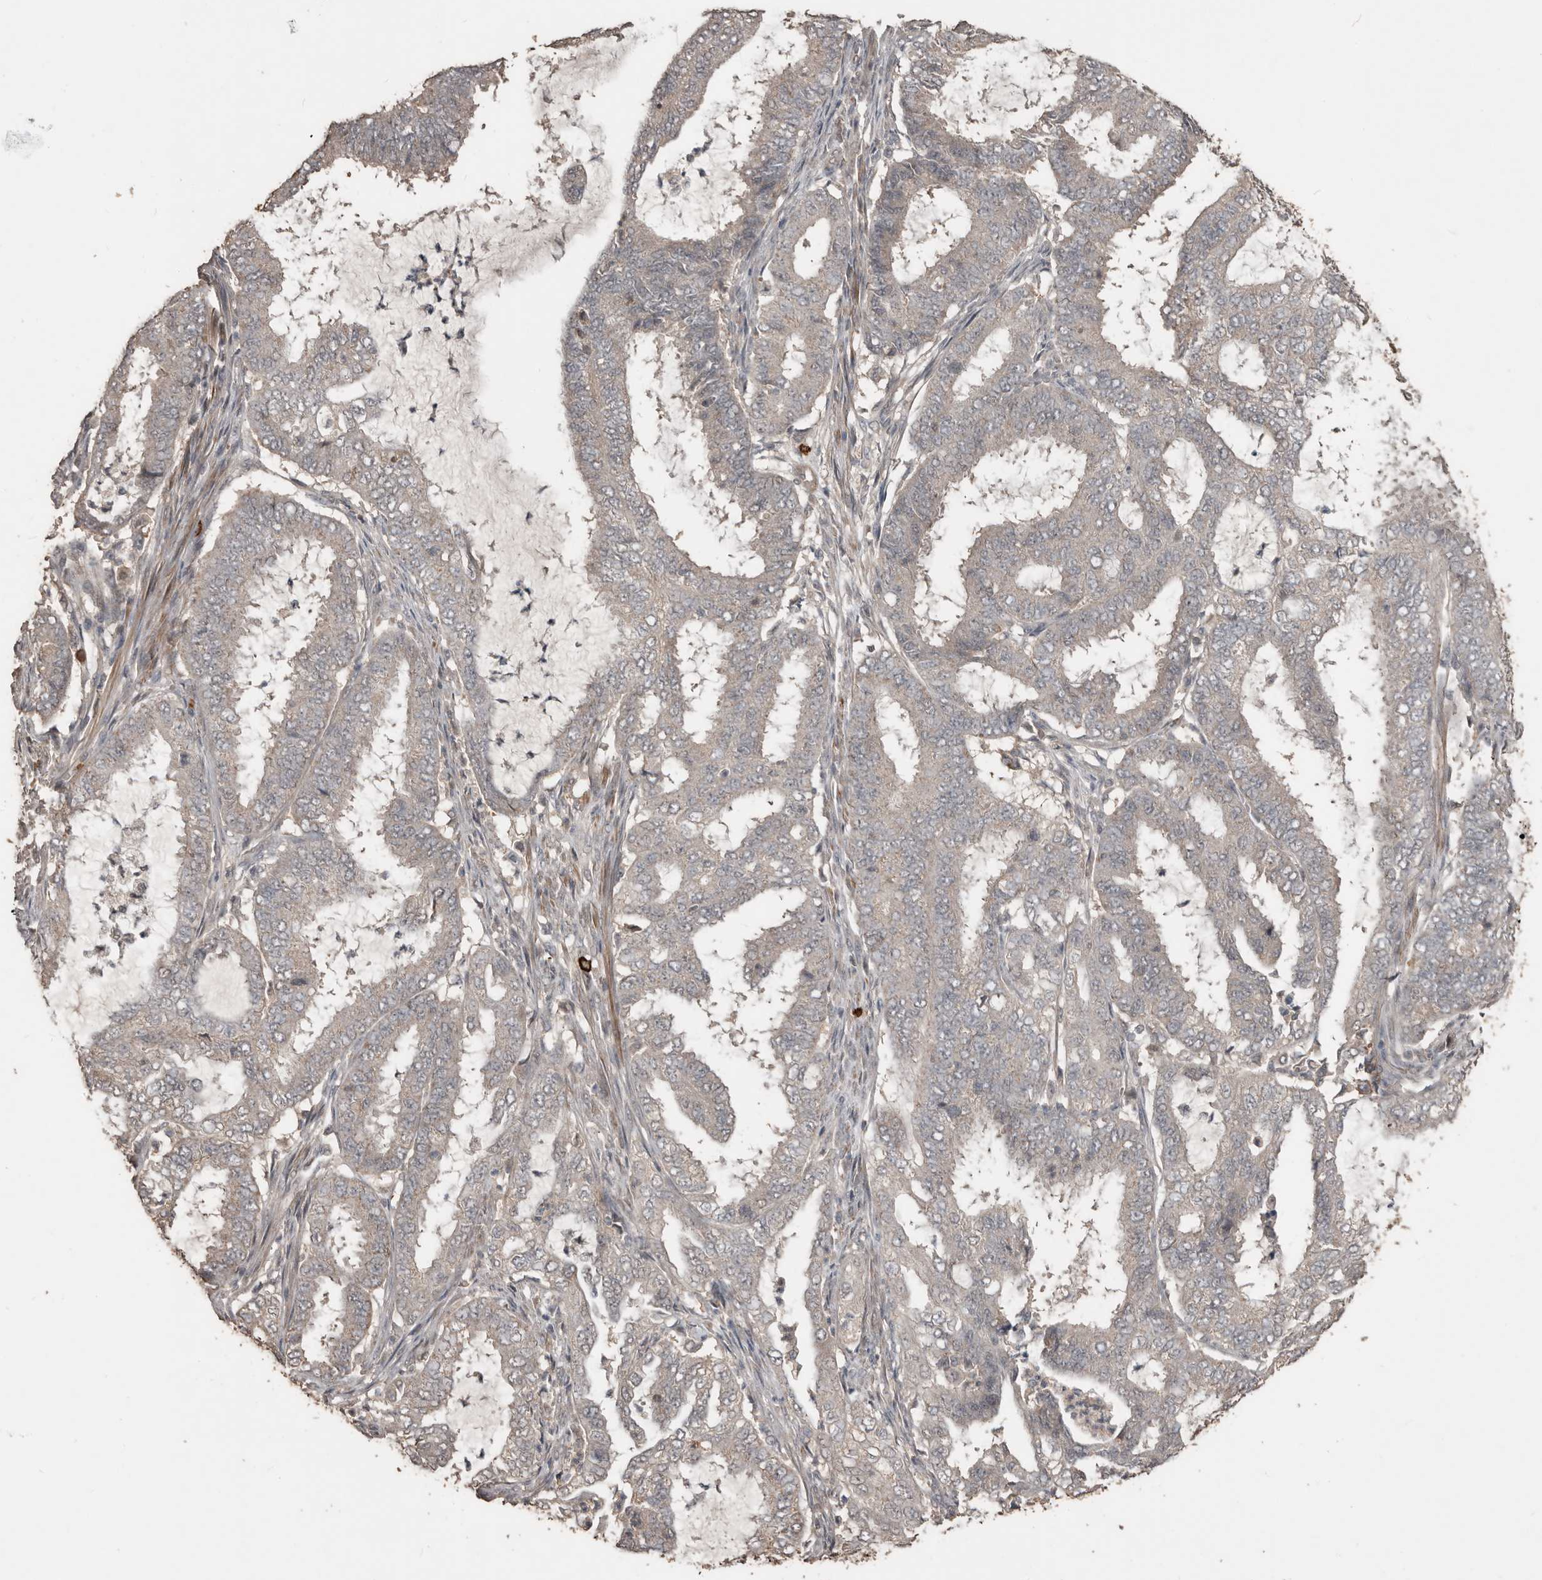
{"staining": {"intensity": "negative", "quantity": "none", "location": "none"}, "tissue": "endometrial cancer", "cell_type": "Tumor cells", "image_type": "cancer", "snomed": [{"axis": "morphology", "description": "Adenocarcinoma, NOS"}, {"axis": "topography", "description": "Endometrium"}], "caption": "Immunohistochemical staining of endometrial cancer exhibits no significant positivity in tumor cells. (IHC, brightfield microscopy, high magnification).", "gene": "BAMBI", "patient": {"sex": "female", "age": 51}}